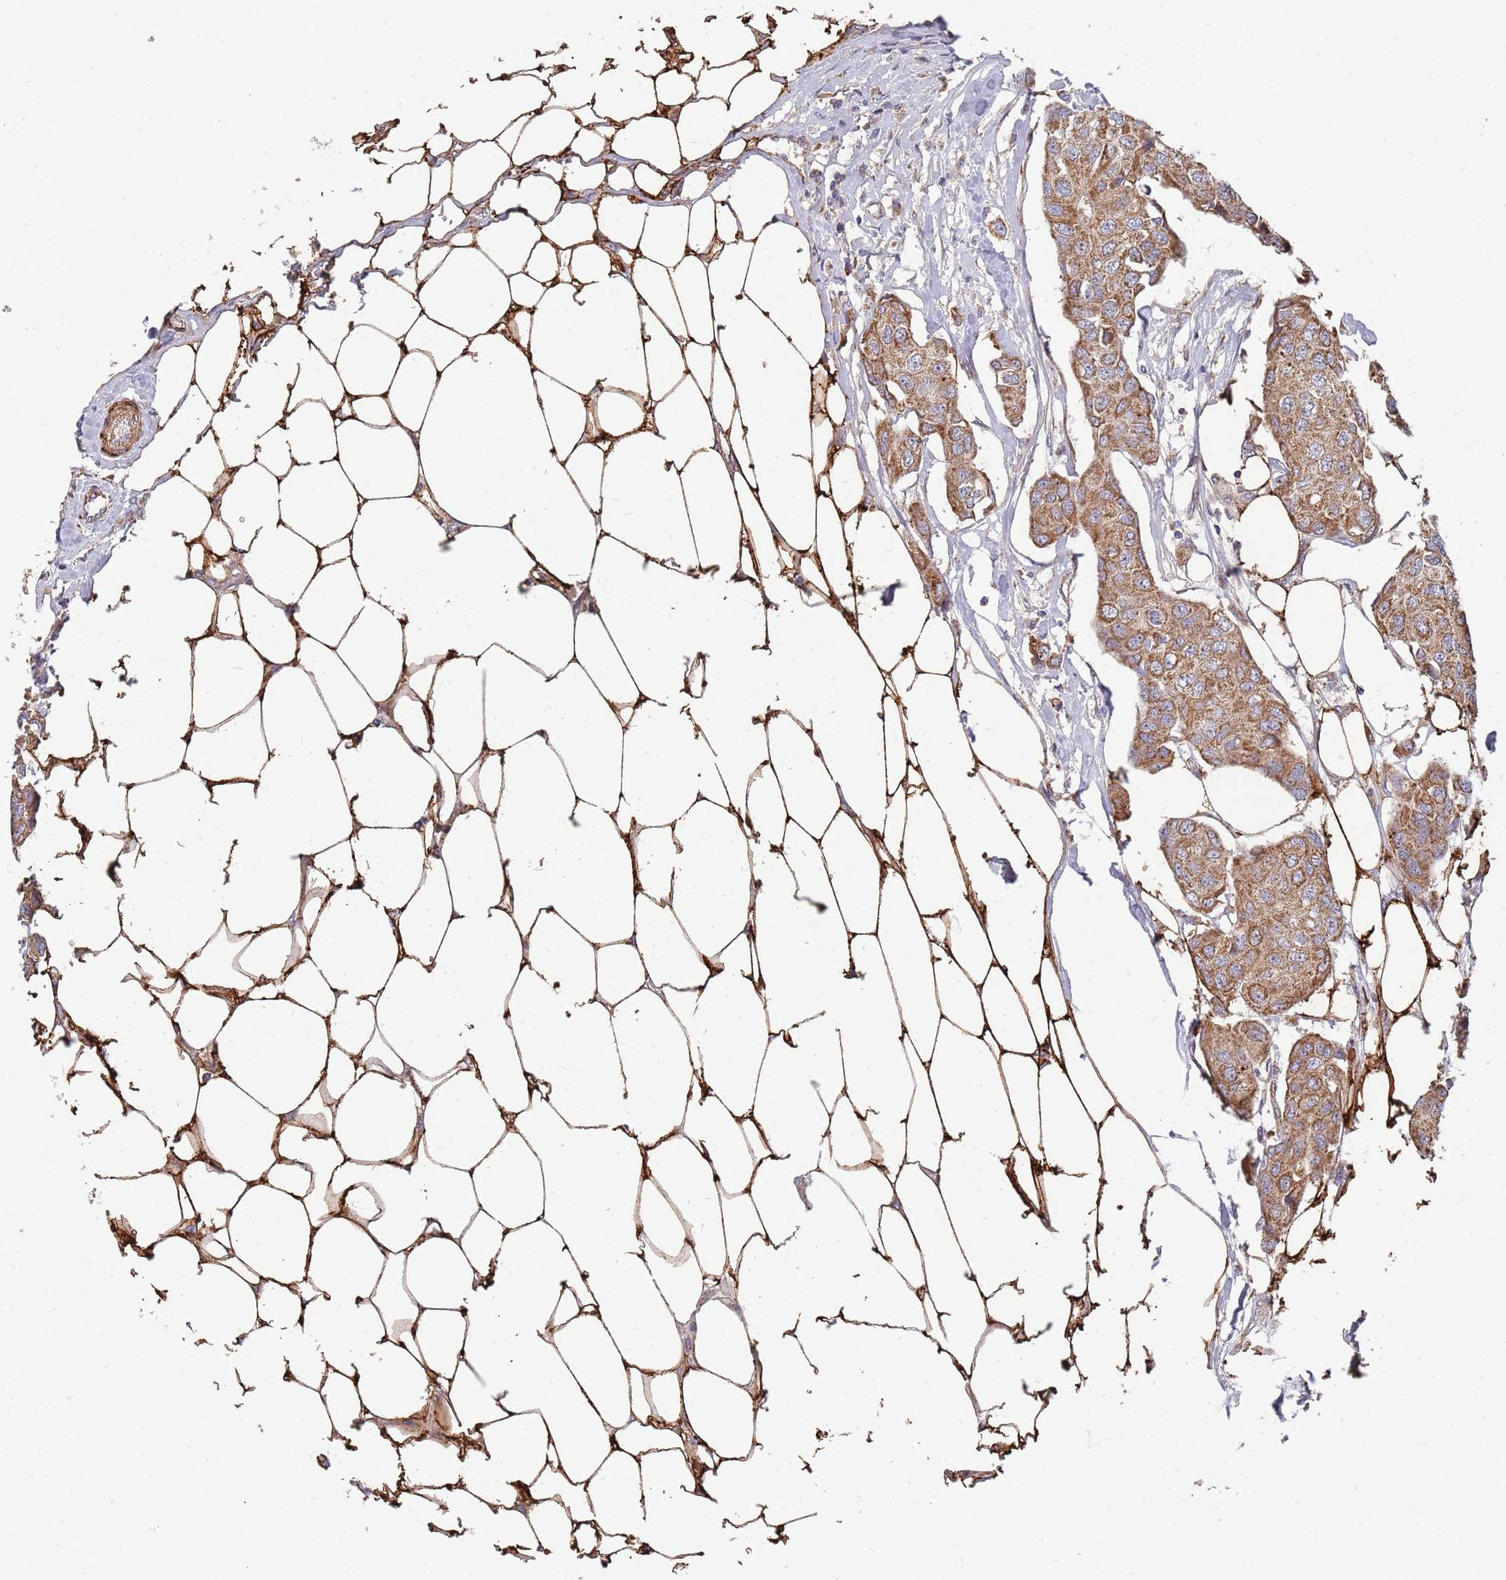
{"staining": {"intensity": "strong", "quantity": ">75%", "location": "cytoplasmic/membranous"}, "tissue": "breast cancer", "cell_type": "Tumor cells", "image_type": "cancer", "snomed": [{"axis": "morphology", "description": "Duct carcinoma"}, {"axis": "topography", "description": "Breast"}, {"axis": "topography", "description": "Lymph node"}], "caption": "Breast cancer stained with IHC reveals strong cytoplasmic/membranous expression in about >75% of tumor cells.", "gene": "WDFY3", "patient": {"sex": "female", "age": 80}}